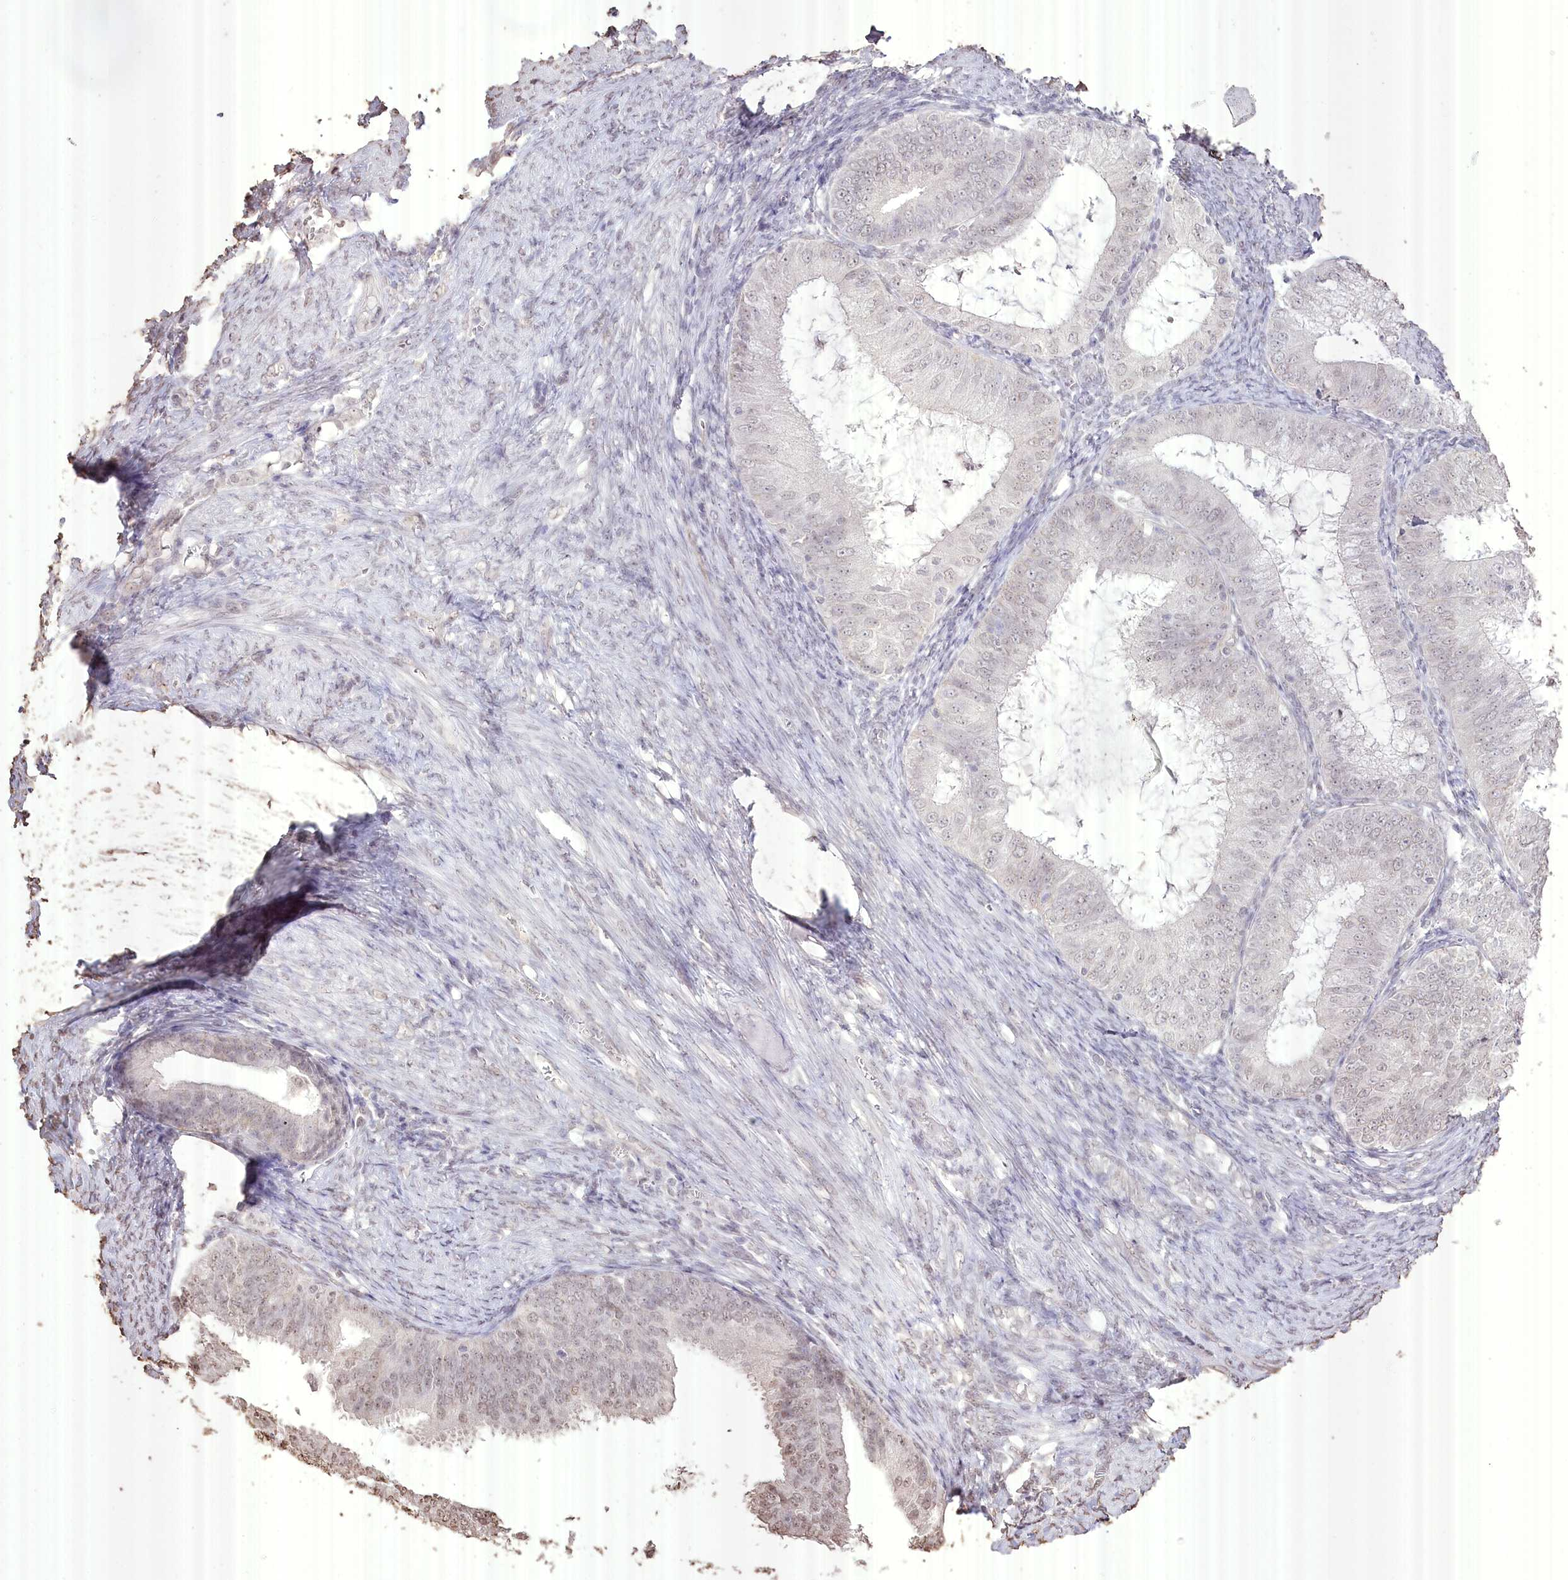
{"staining": {"intensity": "weak", "quantity": "<25%", "location": "nuclear"}, "tissue": "endometrial cancer", "cell_type": "Tumor cells", "image_type": "cancer", "snomed": [{"axis": "morphology", "description": "Adenocarcinoma, NOS"}, {"axis": "topography", "description": "Endometrium"}], "caption": "Endometrial cancer stained for a protein using immunohistochemistry (IHC) reveals no positivity tumor cells.", "gene": "SLC39A10", "patient": {"sex": "female", "age": 51}}